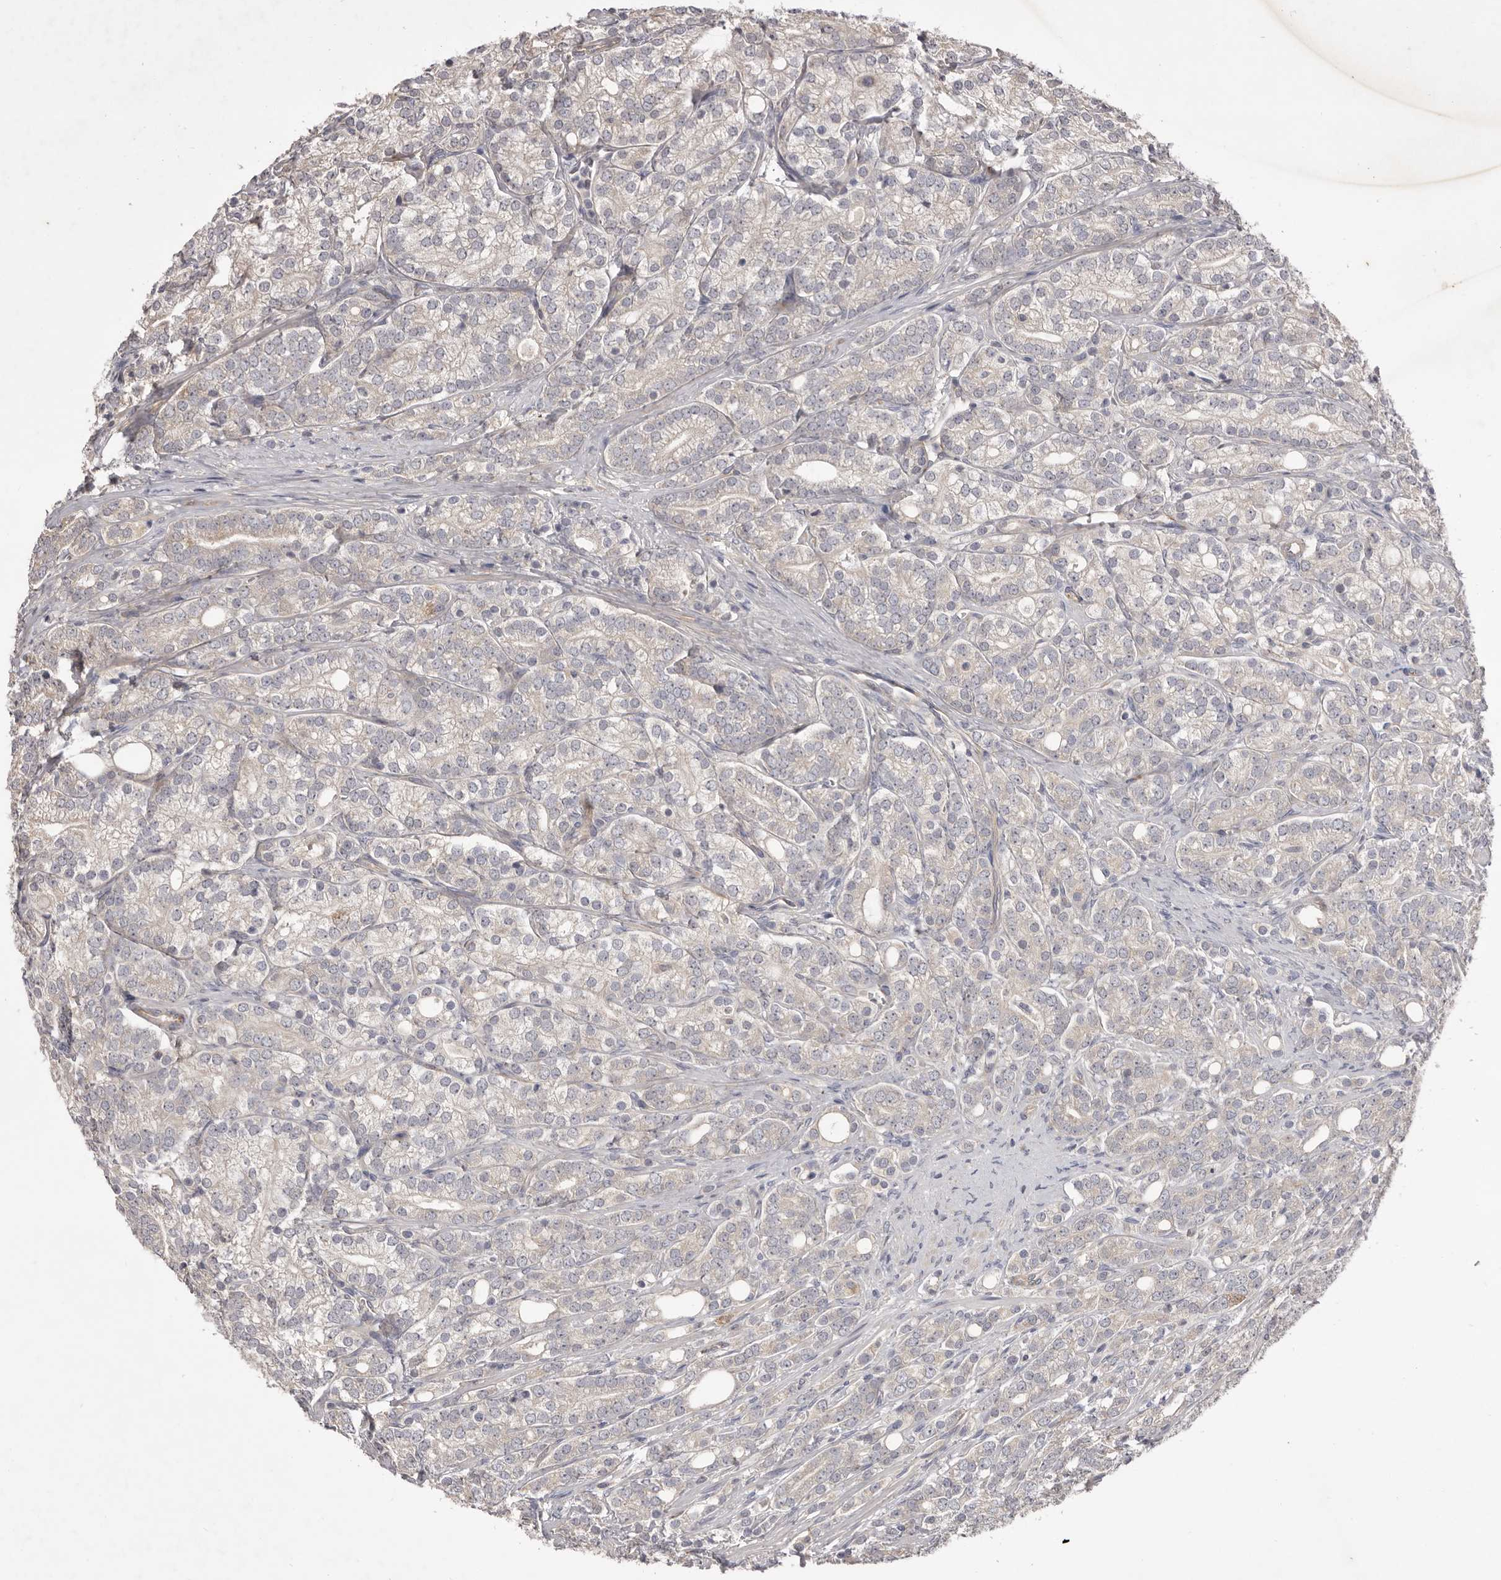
{"staining": {"intensity": "negative", "quantity": "none", "location": "none"}, "tissue": "prostate cancer", "cell_type": "Tumor cells", "image_type": "cancer", "snomed": [{"axis": "morphology", "description": "Adenocarcinoma, High grade"}, {"axis": "topography", "description": "Prostate"}], "caption": "IHC of human prostate cancer shows no expression in tumor cells.", "gene": "PNRC1", "patient": {"sex": "male", "age": 57}}